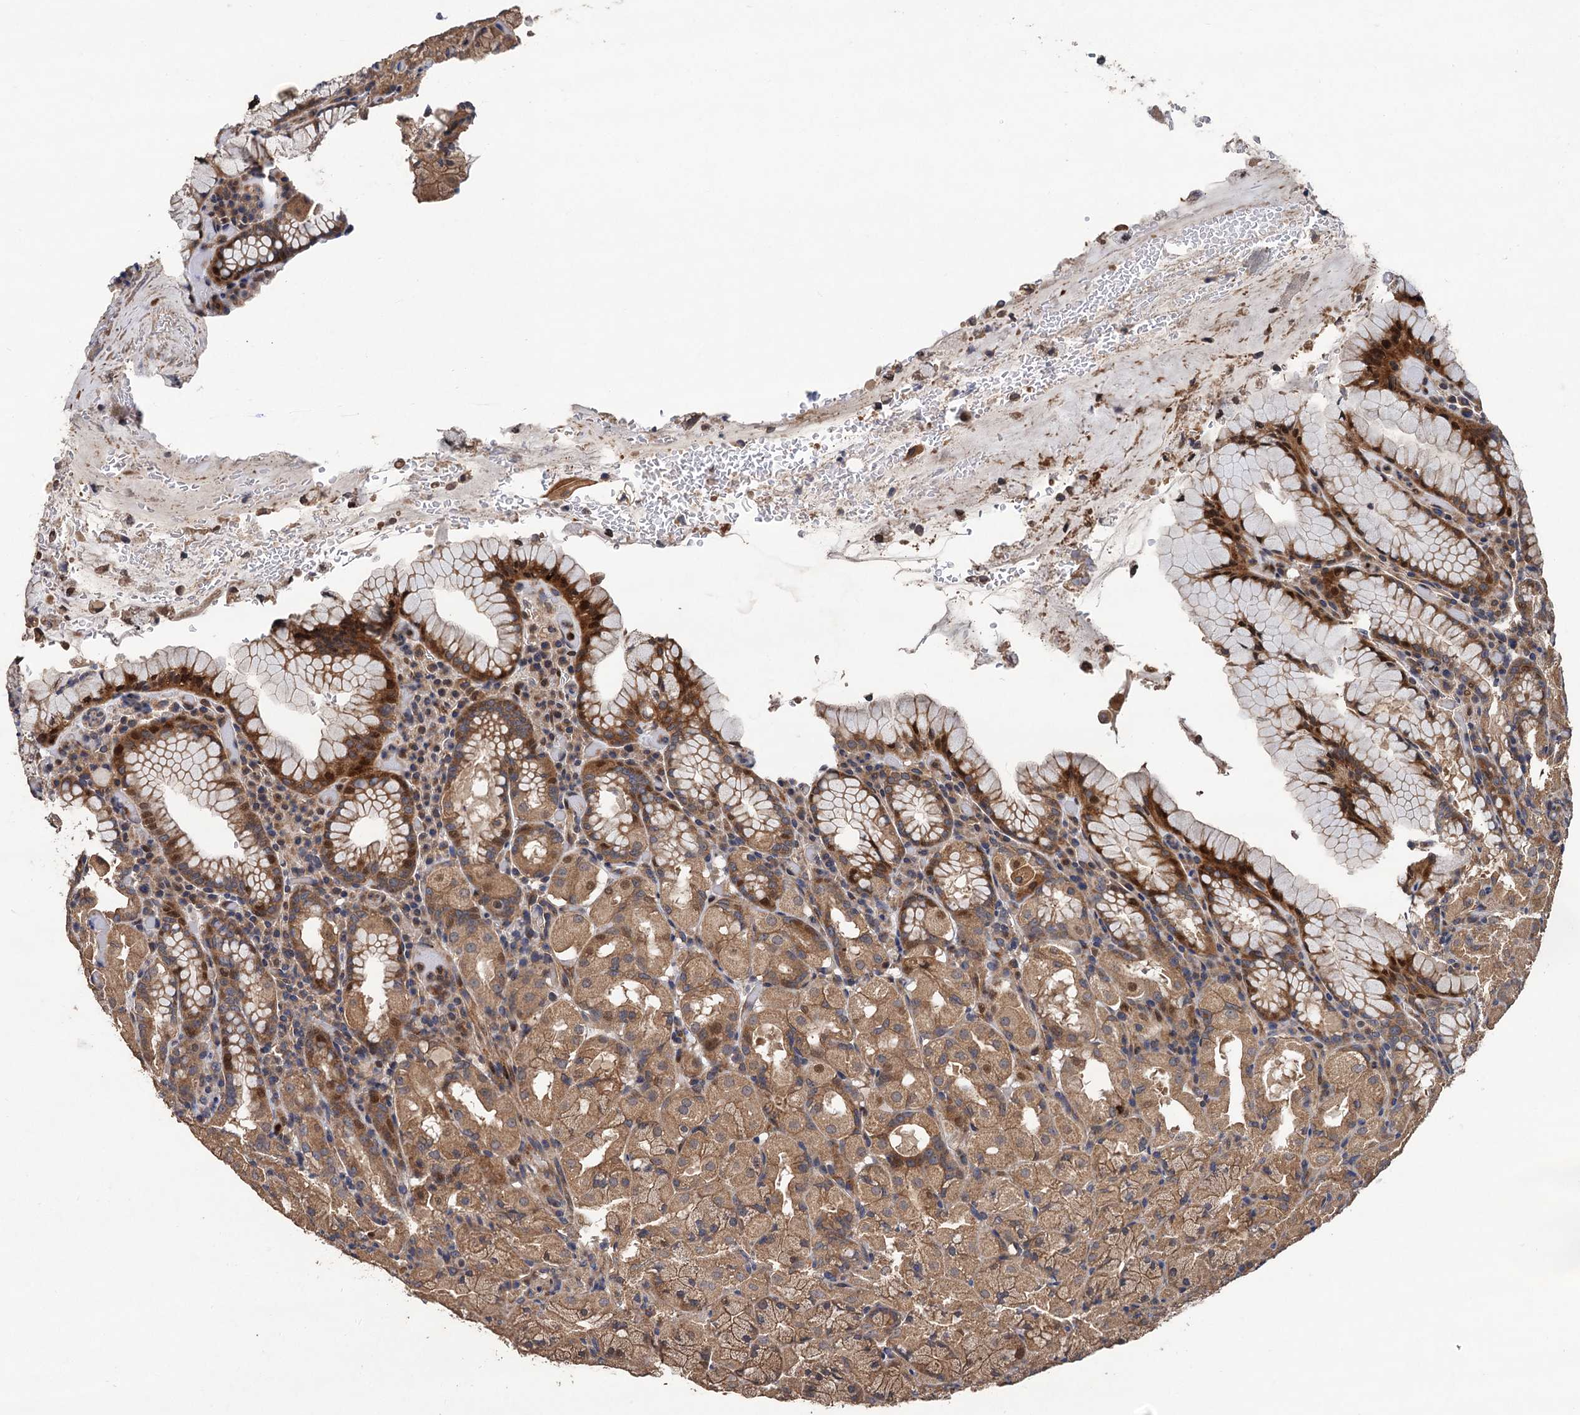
{"staining": {"intensity": "moderate", "quantity": ">75%", "location": "cytoplasmic/membranous,nuclear"}, "tissue": "stomach", "cell_type": "Glandular cells", "image_type": "normal", "snomed": [{"axis": "morphology", "description": "Normal tissue, NOS"}, {"axis": "topography", "description": "Stomach, upper"}, {"axis": "topography", "description": "Stomach, lower"}], "caption": "Normal stomach reveals moderate cytoplasmic/membranous,nuclear positivity in approximately >75% of glandular cells, visualized by immunohistochemistry. (brown staining indicates protein expression, while blue staining denotes nuclei).", "gene": "TMEM39B", "patient": {"sex": "male", "age": 80}}